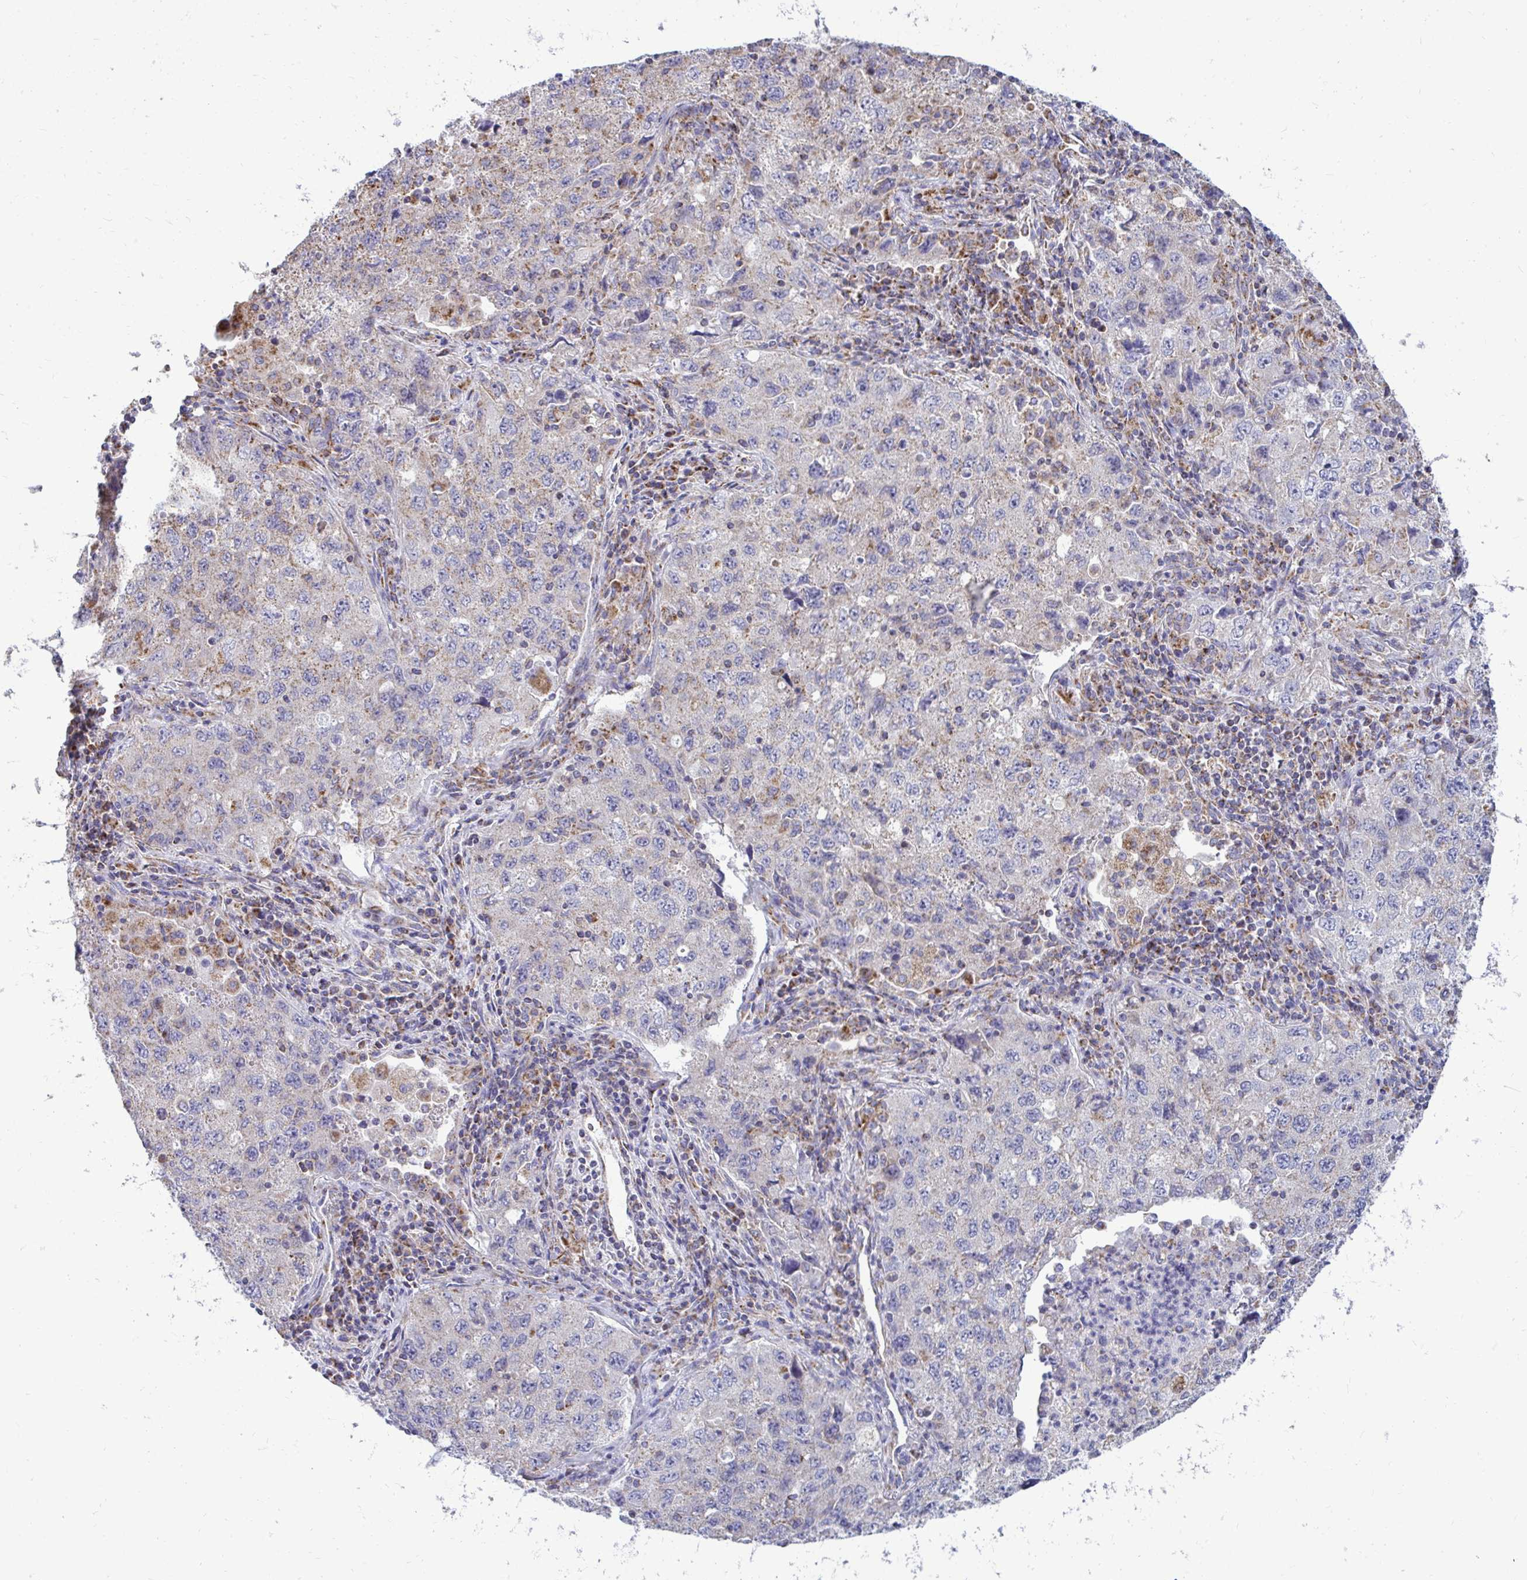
{"staining": {"intensity": "weak", "quantity": "<25%", "location": "cytoplasmic/membranous"}, "tissue": "lung cancer", "cell_type": "Tumor cells", "image_type": "cancer", "snomed": [{"axis": "morphology", "description": "Adenocarcinoma, NOS"}, {"axis": "topography", "description": "Lung"}], "caption": "An immunohistochemistry image of lung cancer is shown. There is no staining in tumor cells of lung cancer.", "gene": "OR10R2", "patient": {"sex": "female", "age": 57}}